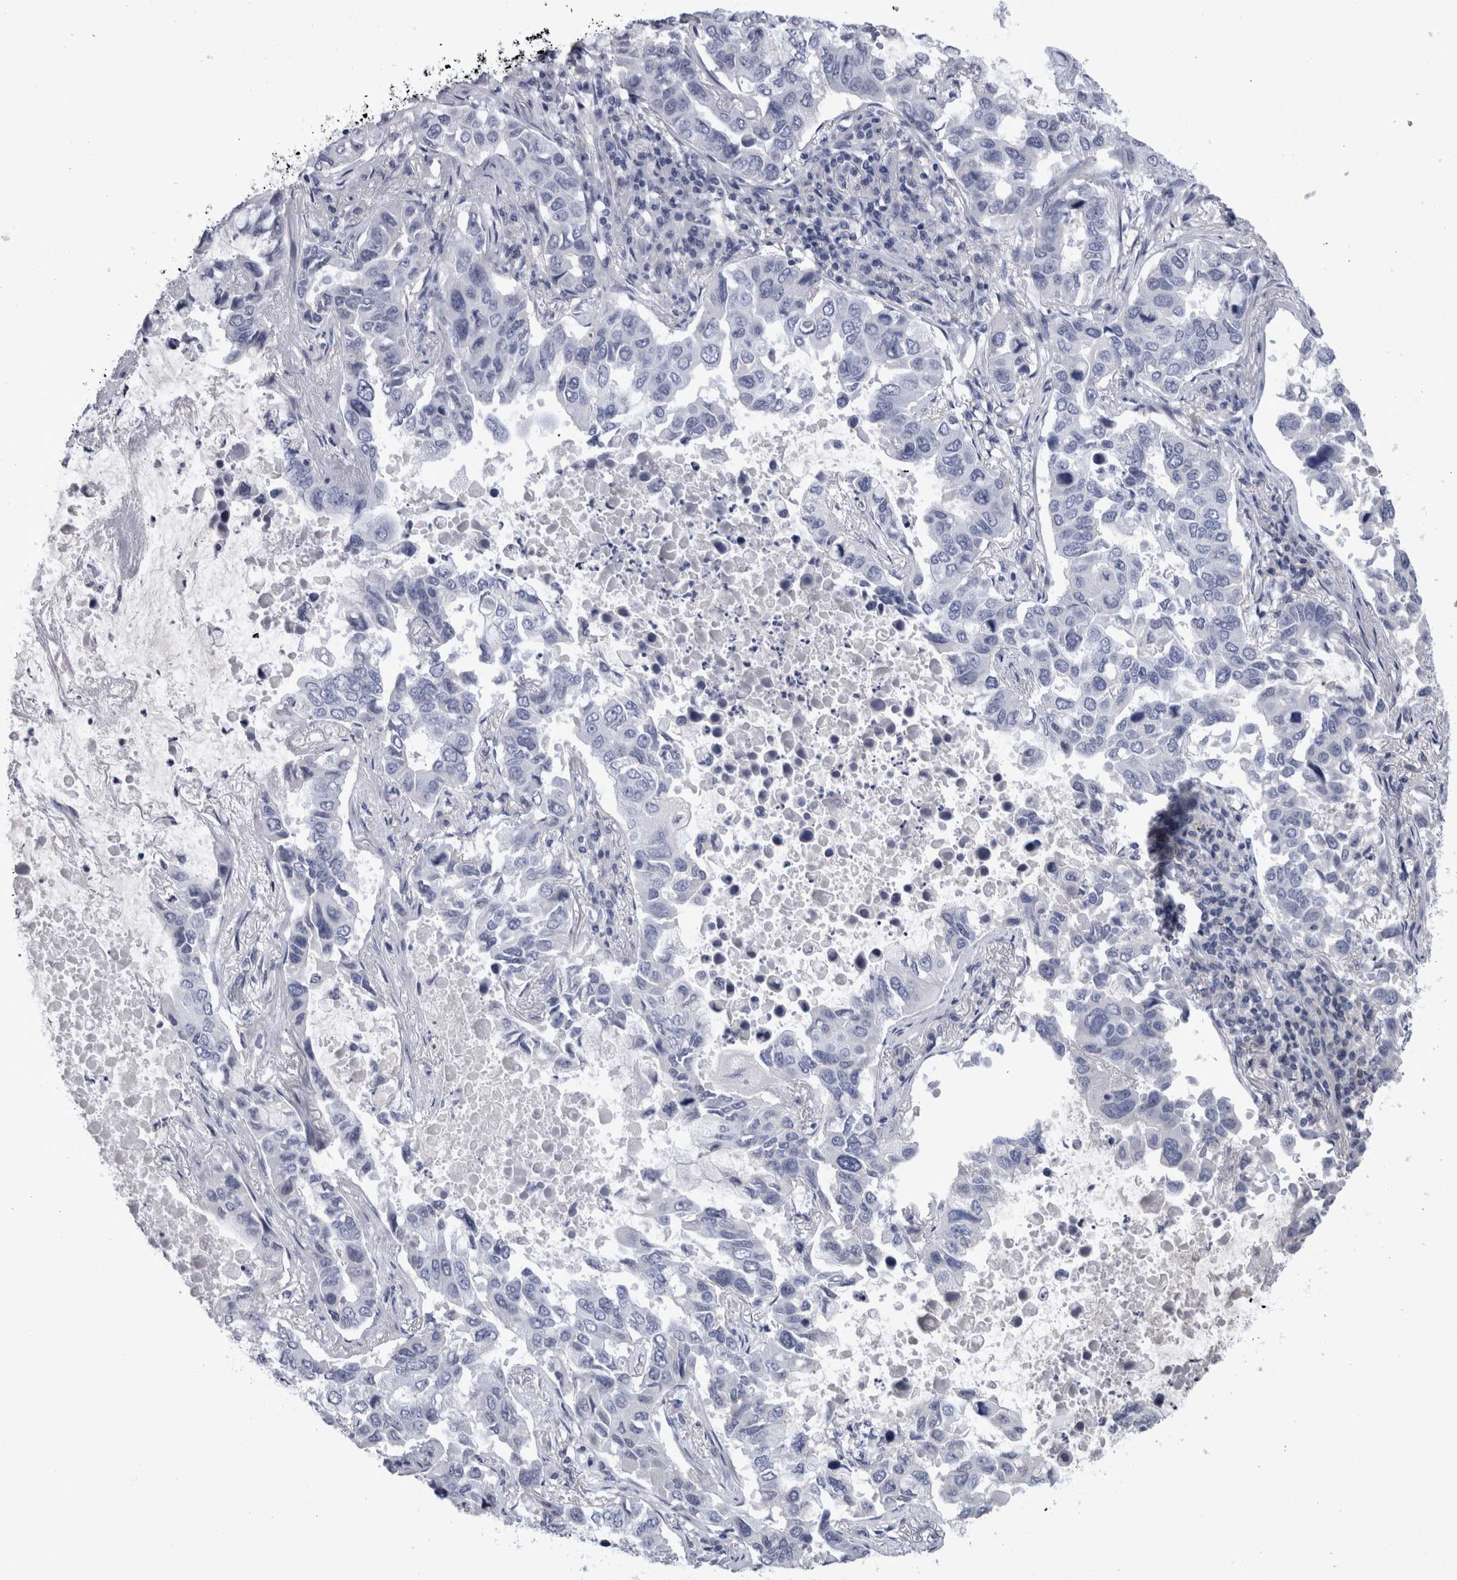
{"staining": {"intensity": "negative", "quantity": "none", "location": "none"}, "tissue": "lung cancer", "cell_type": "Tumor cells", "image_type": "cancer", "snomed": [{"axis": "morphology", "description": "Adenocarcinoma, NOS"}, {"axis": "topography", "description": "Lung"}], "caption": "Immunohistochemical staining of human lung cancer (adenocarcinoma) displays no significant positivity in tumor cells.", "gene": "PAX5", "patient": {"sex": "male", "age": 64}}